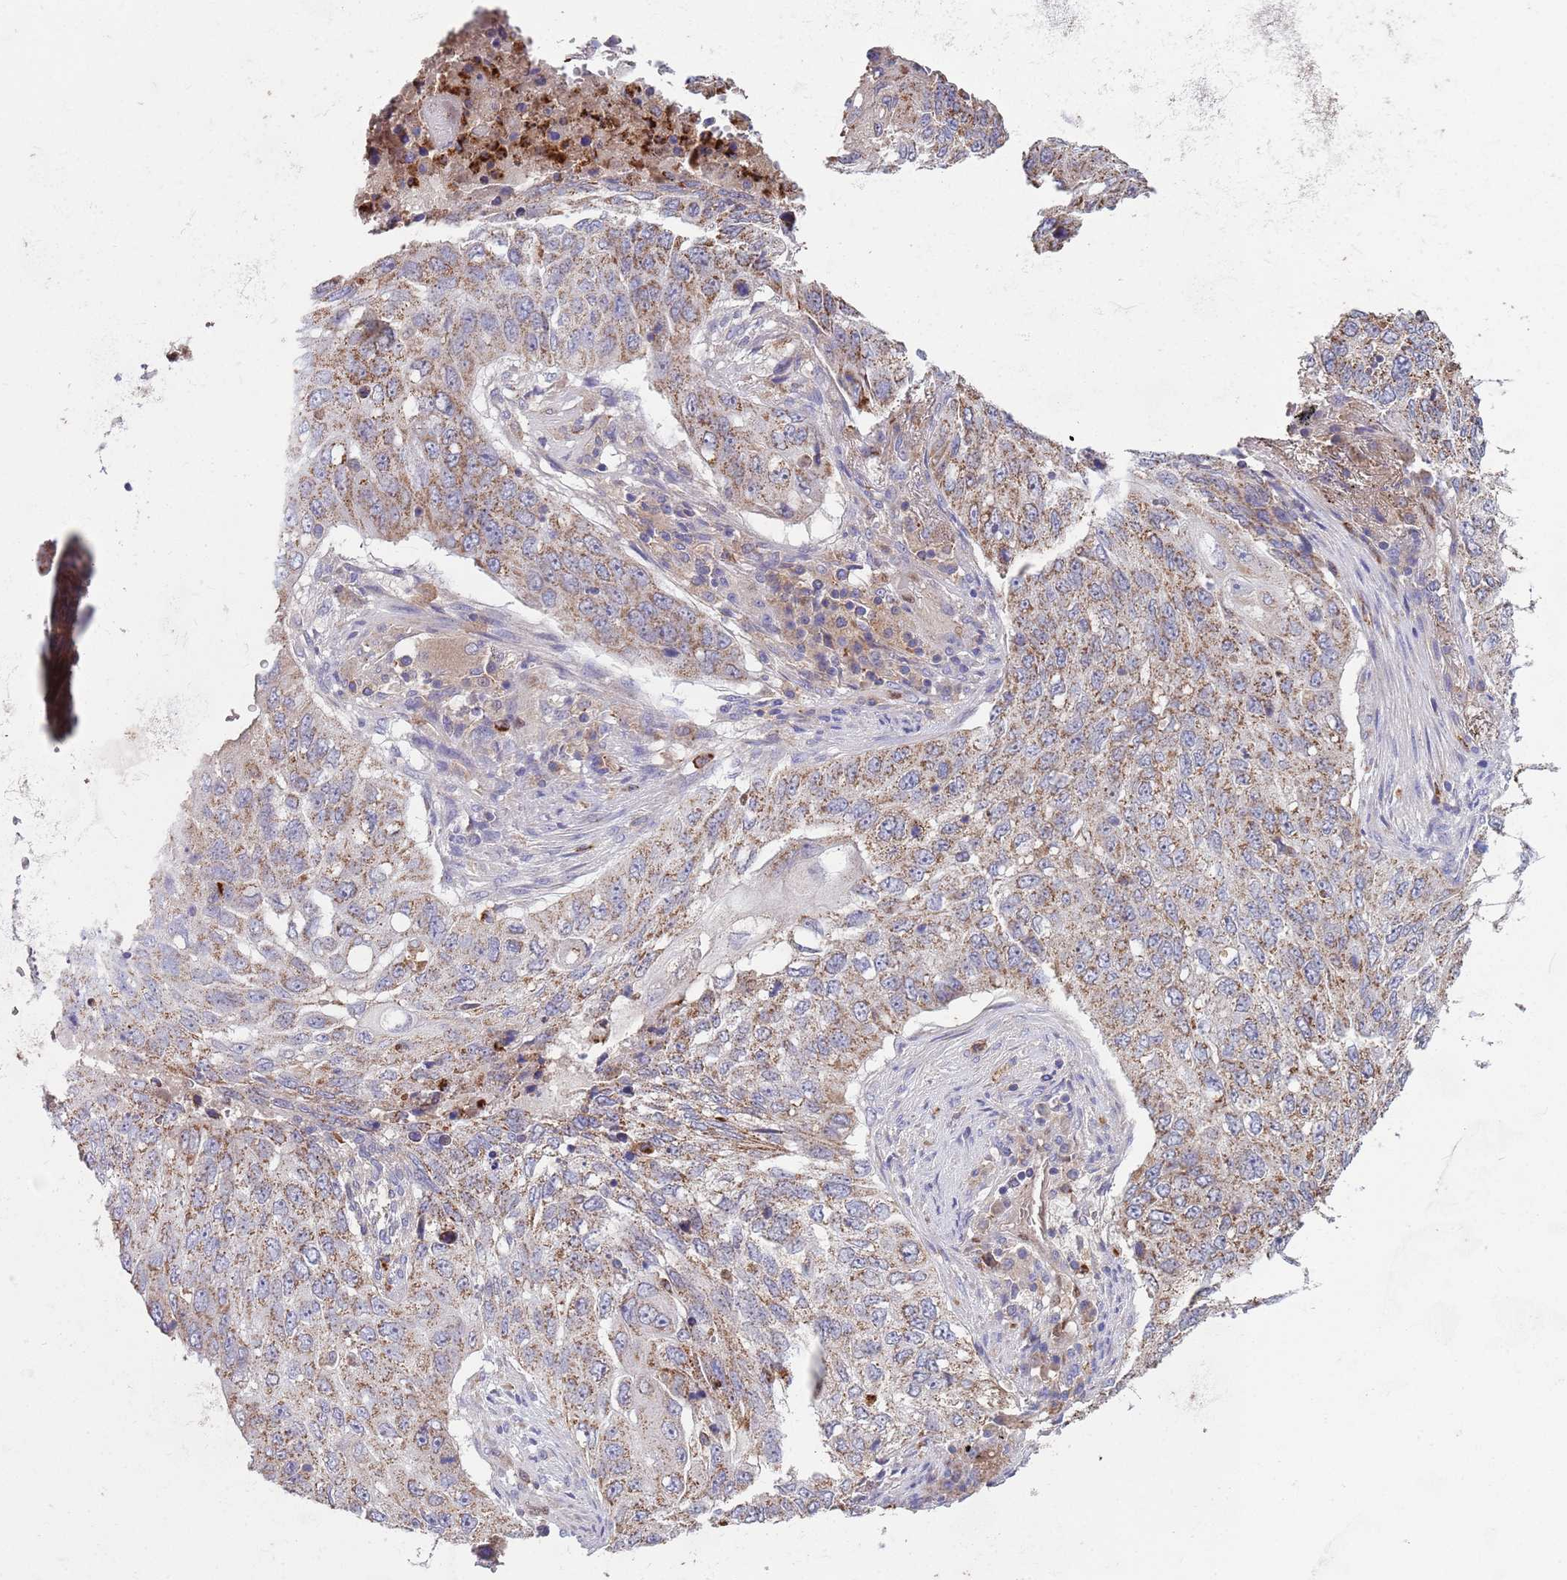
{"staining": {"intensity": "moderate", "quantity": ">75%", "location": "cytoplasmic/membranous"}, "tissue": "lung cancer", "cell_type": "Tumor cells", "image_type": "cancer", "snomed": [{"axis": "morphology", "description": "Squamous cell carcinoma, NOS"}, {"axis": "topography", "description": "Lung"}], "caption": "This micrograph exhibits lung cancer (squamous cell carcinoma) stained with immunohistochemistry to label a protein in brown. The cytoplasmic/membranous of tumor cells show moderate positivity for the protein. Nuclei are counter-stained blue.", "gene": "DDT", "patient": {"sex": "female", "age": 63}}